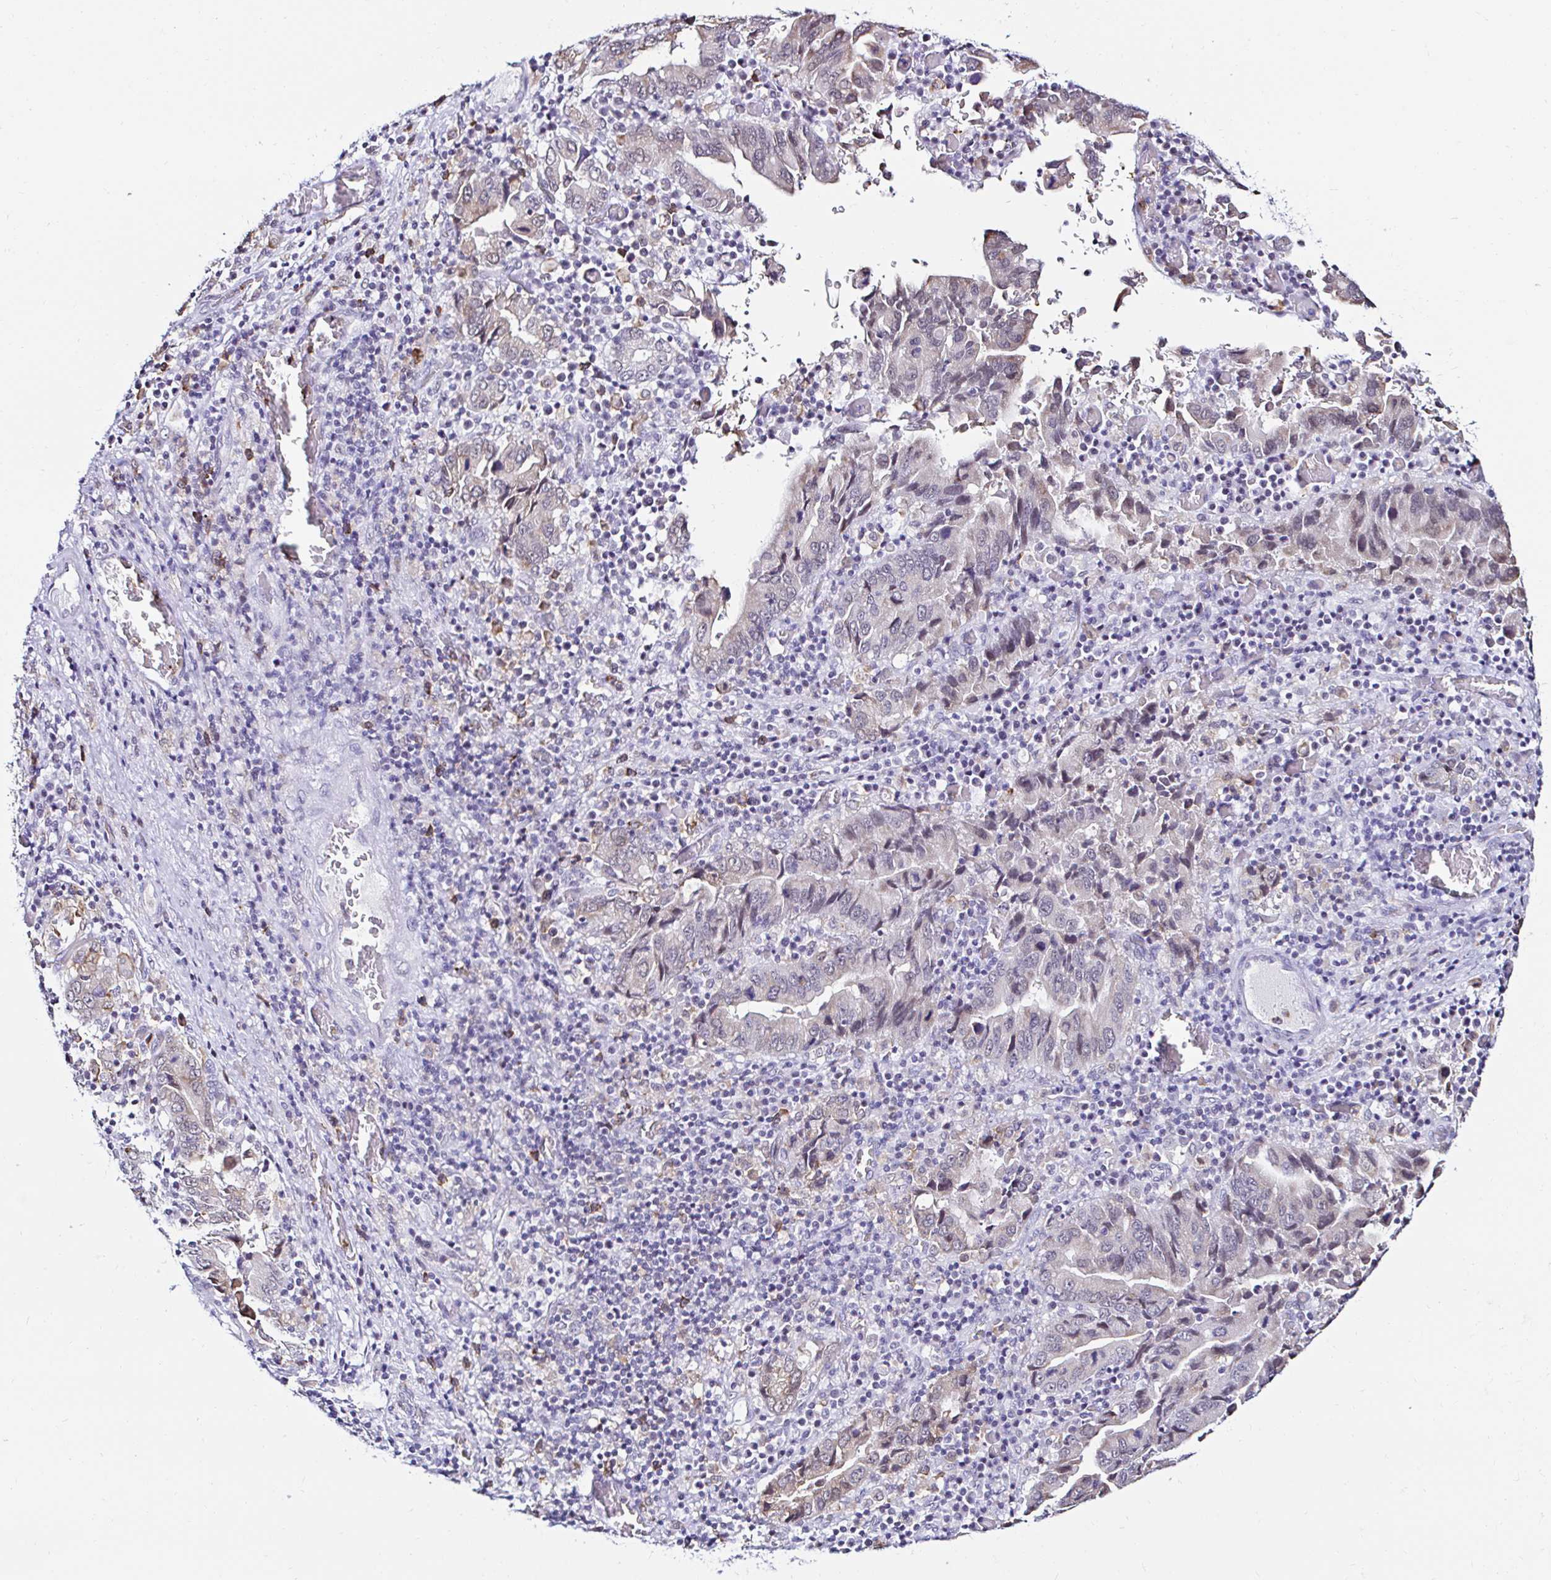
{"staining": {"intensity": "weak", "quantity": "<25%", "location": "cytoplasmic/membranous"}, "tissue": "stomach cancer", "cell_type": "Tumor cells", "image_type": "cancer", "snomed": [{"axis": "morphology", "description": "Adenocarcinoma, NOS"}, {"axis": "topography", "description": "Stomach, upper"}], "caption": "High magnification brightfield microscopy of stomach cancer stained with DAB (3,3'-diaminobenzidine) (brown) and counterstained with hematoxylin (blue): tumor cells show no significant expression. (DAB (3,3'-diaminobenzidine) immunohistochemistry (IHC) visualized using brightfield microscopy, high magnification).", "gene": "CYBB", "patient": {"sex": "male", "age": 74}}